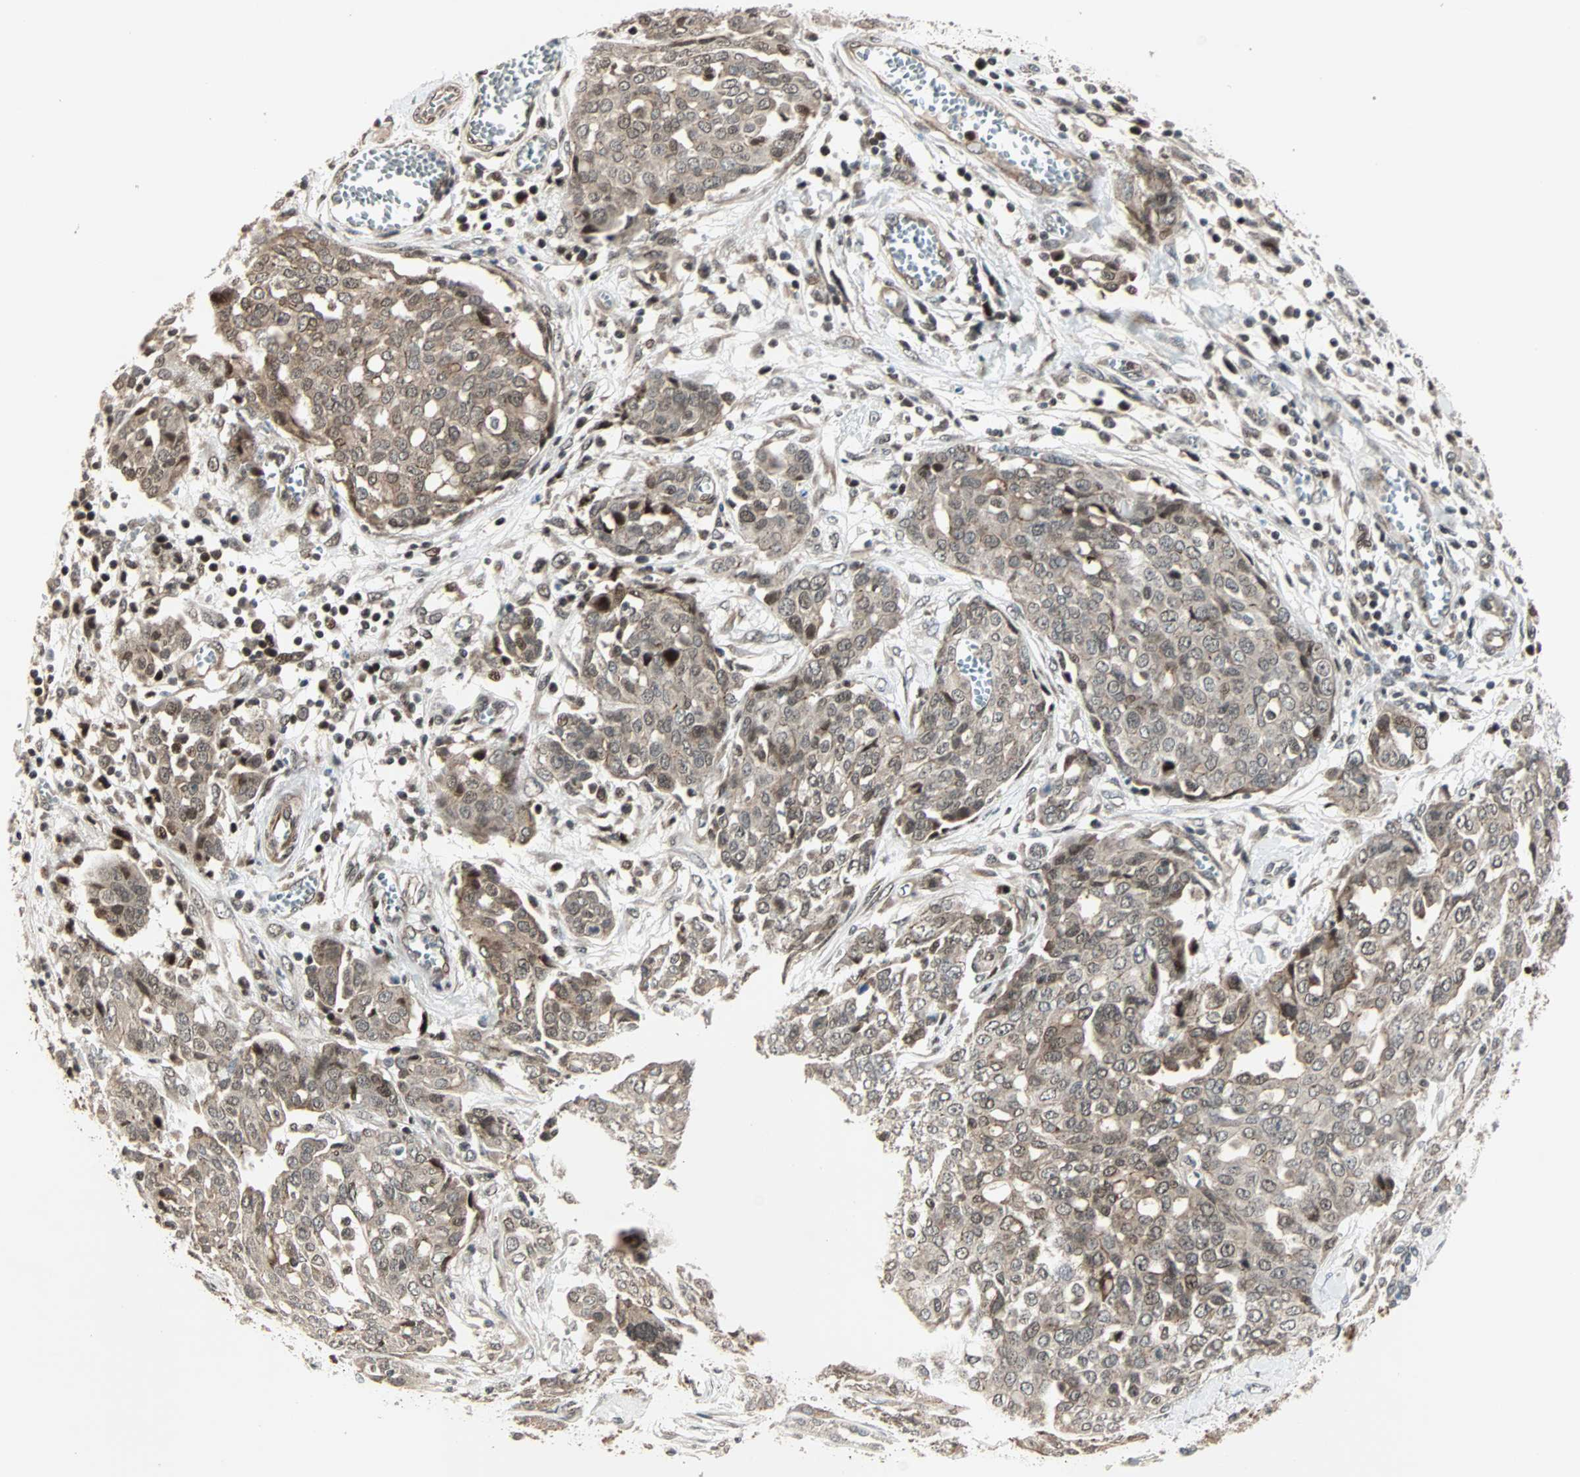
{"staining": {"intensity": "weak", "quantity": ">75%", "location": "cytoplasmic/membranous,nuclear"}, "tissue": "ovarian cancer", "cell_type": "Tumor cells", "image_type": "cancer", "snomed": [{"axis": "morphology", "description": "Cystadenocarcinoma, serous, NOS"}, {"axis": "topography", "description": "Soft tissue"}, {"axis": "topography", "description": "Ovary"}], "caption": "About >75% of tumor cells in human ovarian cancer show weak cytoplasmic/membranous and nuclear protein expression as visualized by brown immunohistochemical staining.", "gene": "CBX4", "patient": {"sex": "female", "age": 57}}